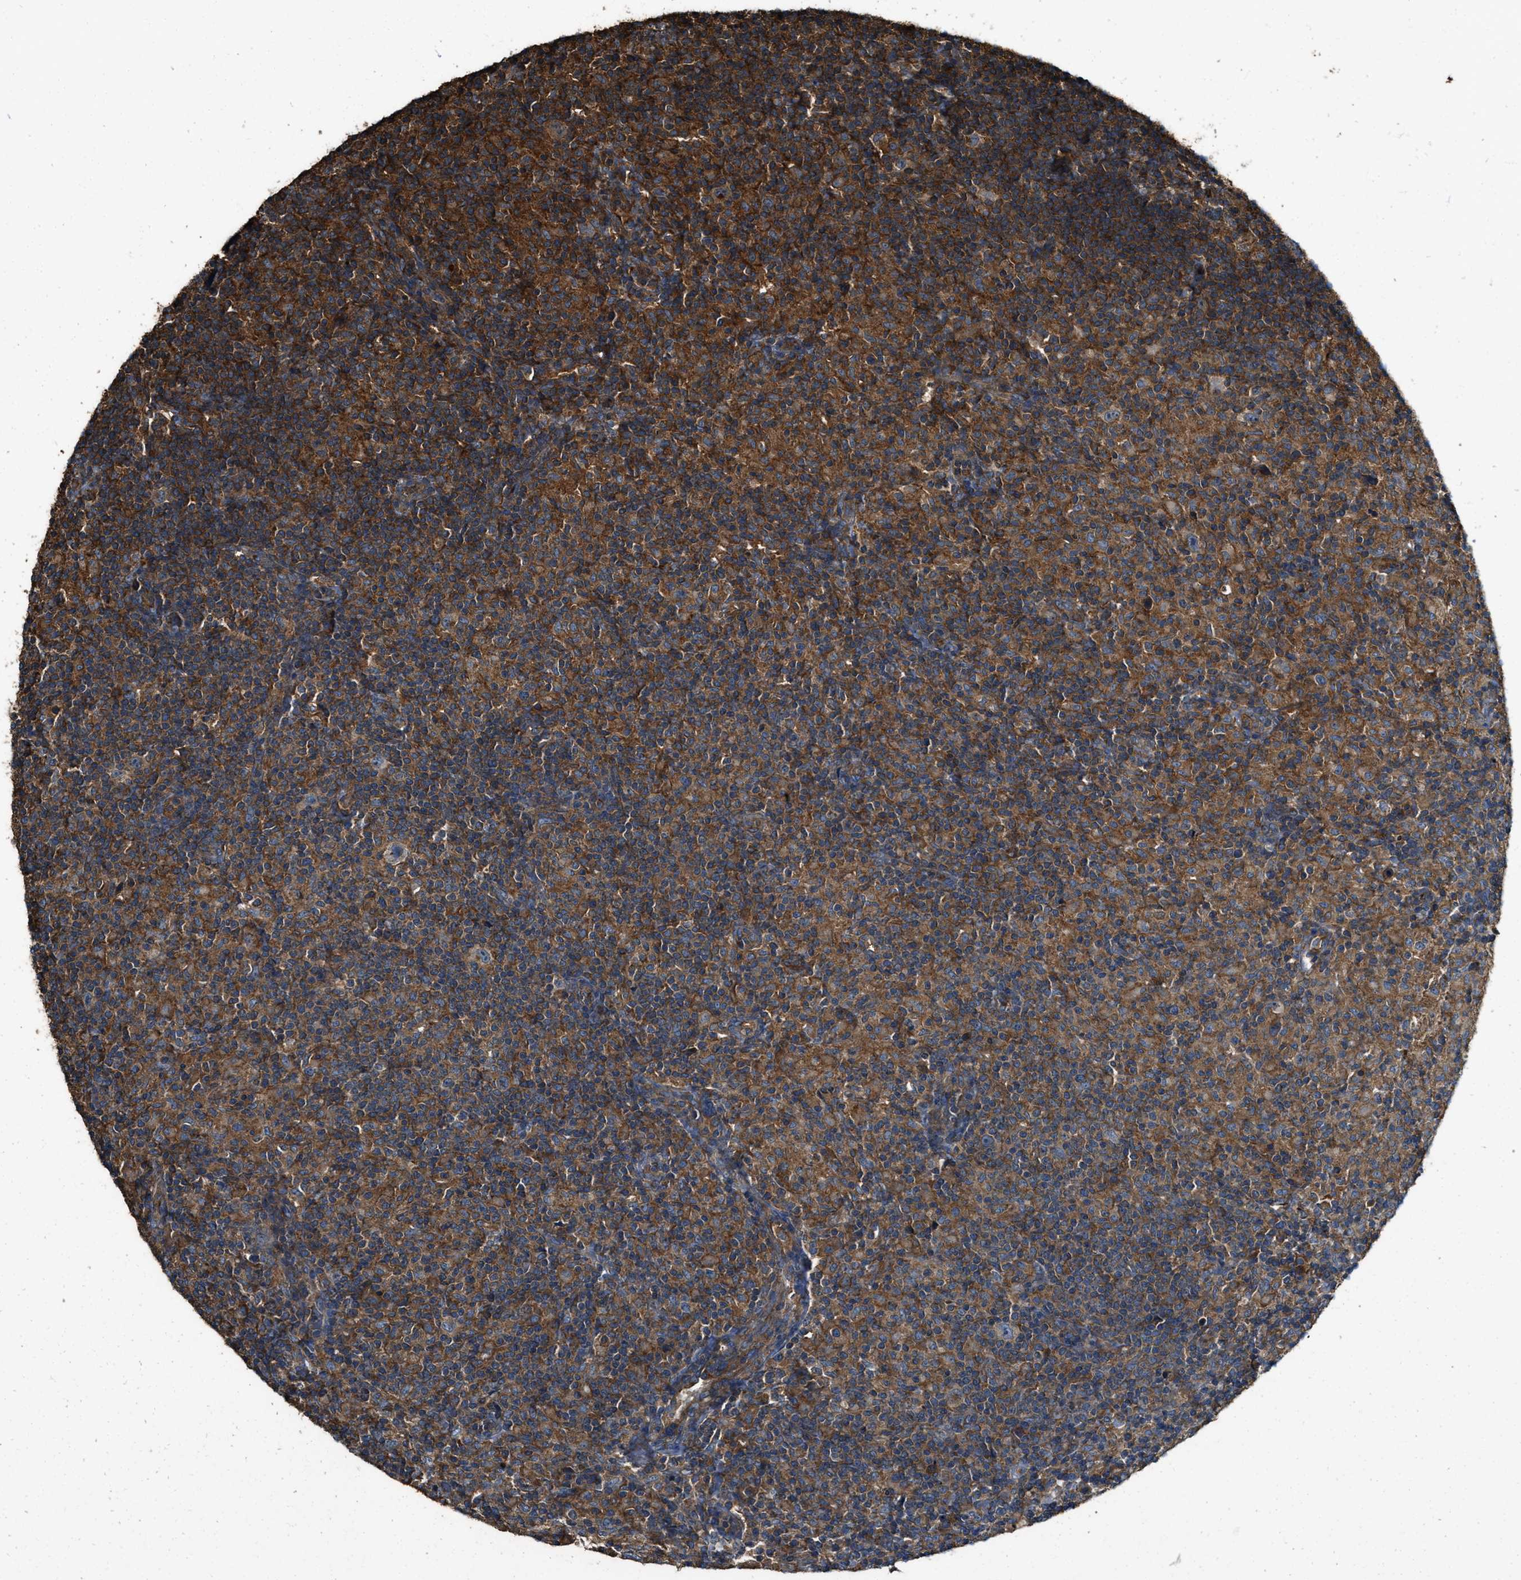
{"staining": {"intensity": "strong", "quantity": ">75%", "location": "cytoplasmic/membranous"}, "tissue": "lymphoma", "cell_type": "Tumor cells", "image_type": "cancer", "snomed": [{"axis": "morphology", "description": "Hodgkin's disease, NOS"}, {"axis": "topography", "description": "Lymph node"}], "caption": "Immunohistochemical staining of human Hodgkin's disease reveals high levels of strong cytoplasmic/membranous expression in approximately >75% of tumor cells.", "gene": "MAP3K8", "patient": {"sex": "male", "age": 70}}